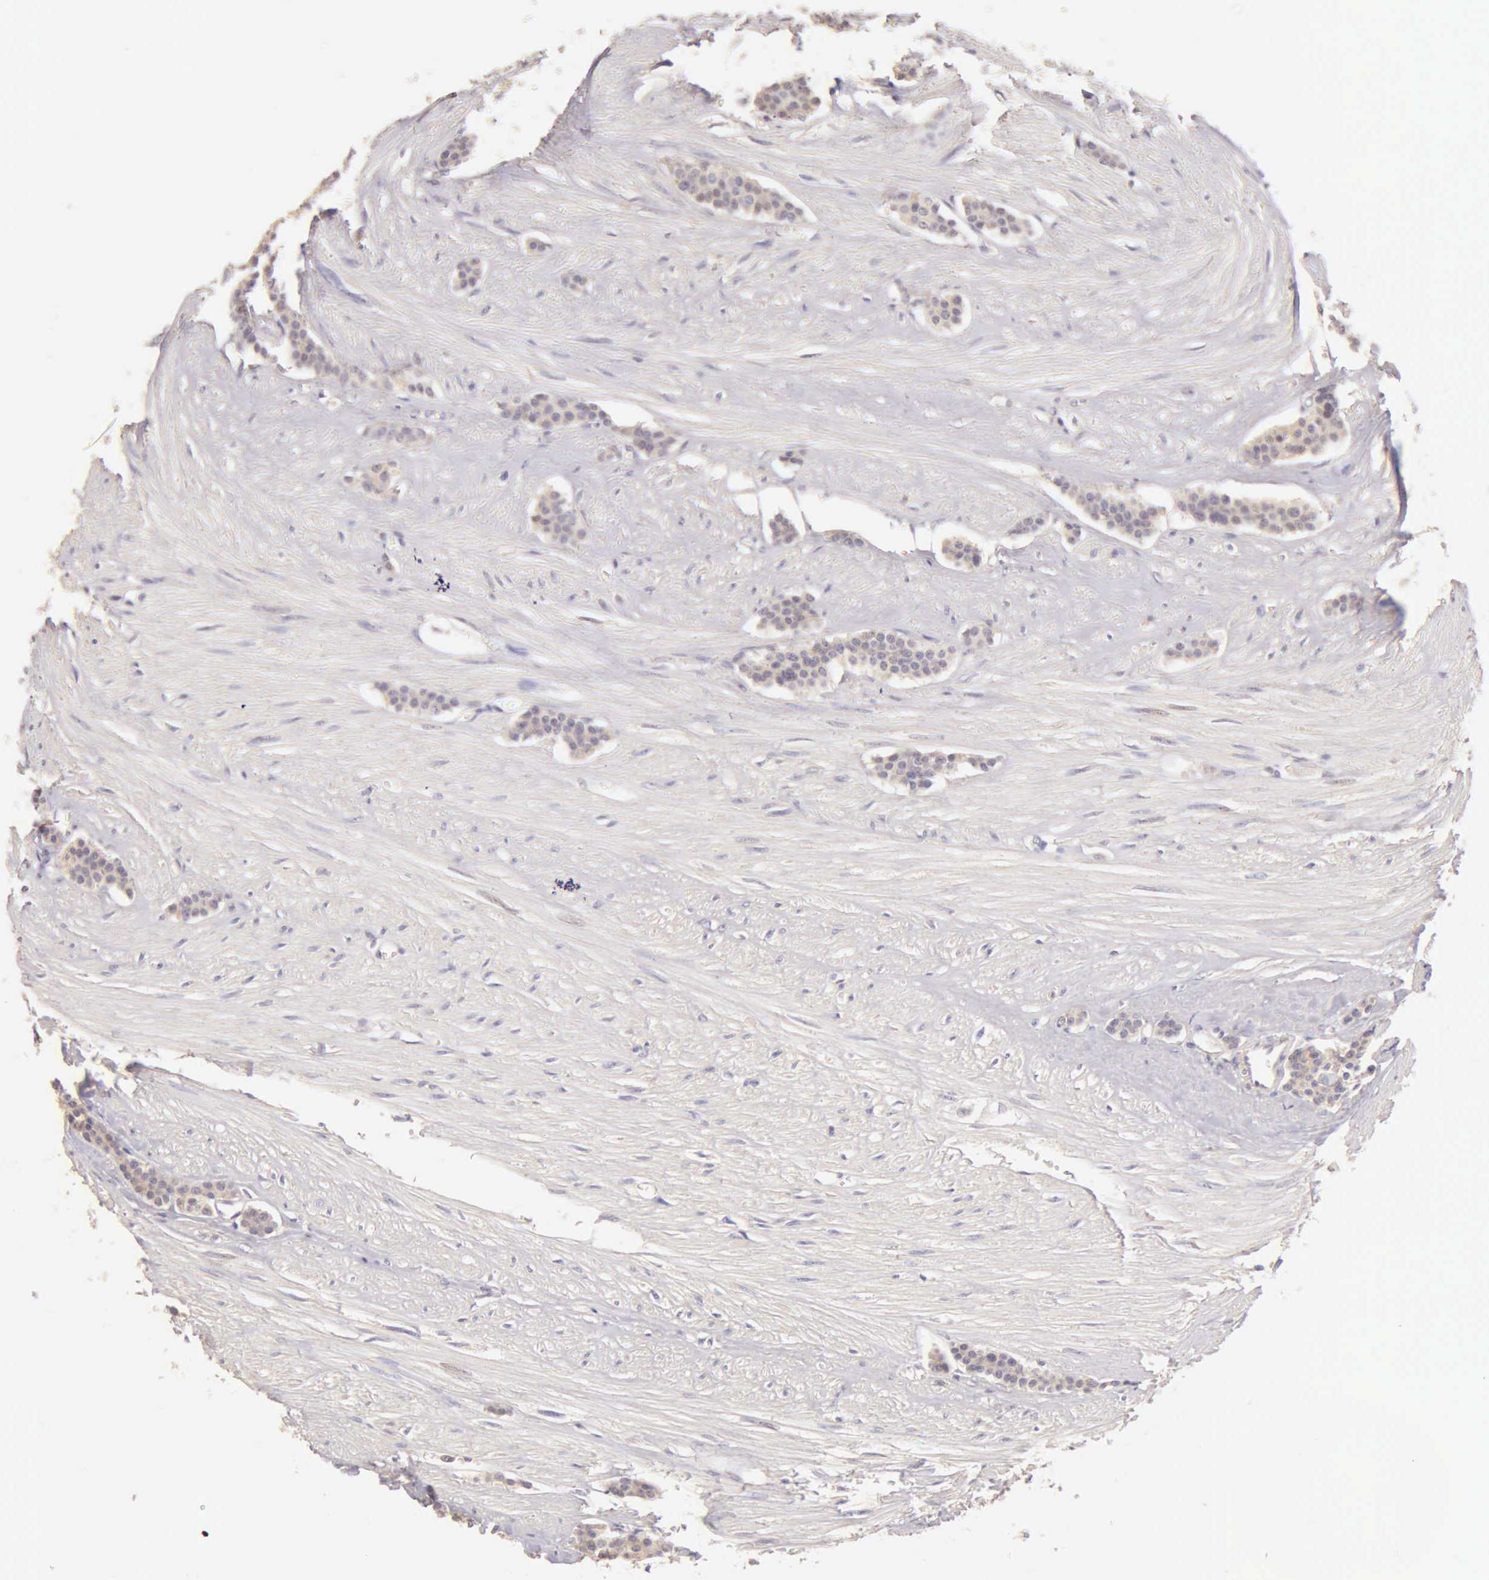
{"staining": {"intensity": "negative", "quantity": "none", "location": "none"}, "tissue": "carcinoid", "cell_type": "Tumor cells", "image_type": "cancer", "snomed": [{"axis": "morphology", "description": "Carcinoid, malignant, NOS"}, {"axis": "topography", "description": "Small intestine"}], "caption": "Immunohistochemical staining of carcinoid displays no significant expression in tumor cells.", "gene": "ESR1", "patient": {"sex": "male", "age": 60}}